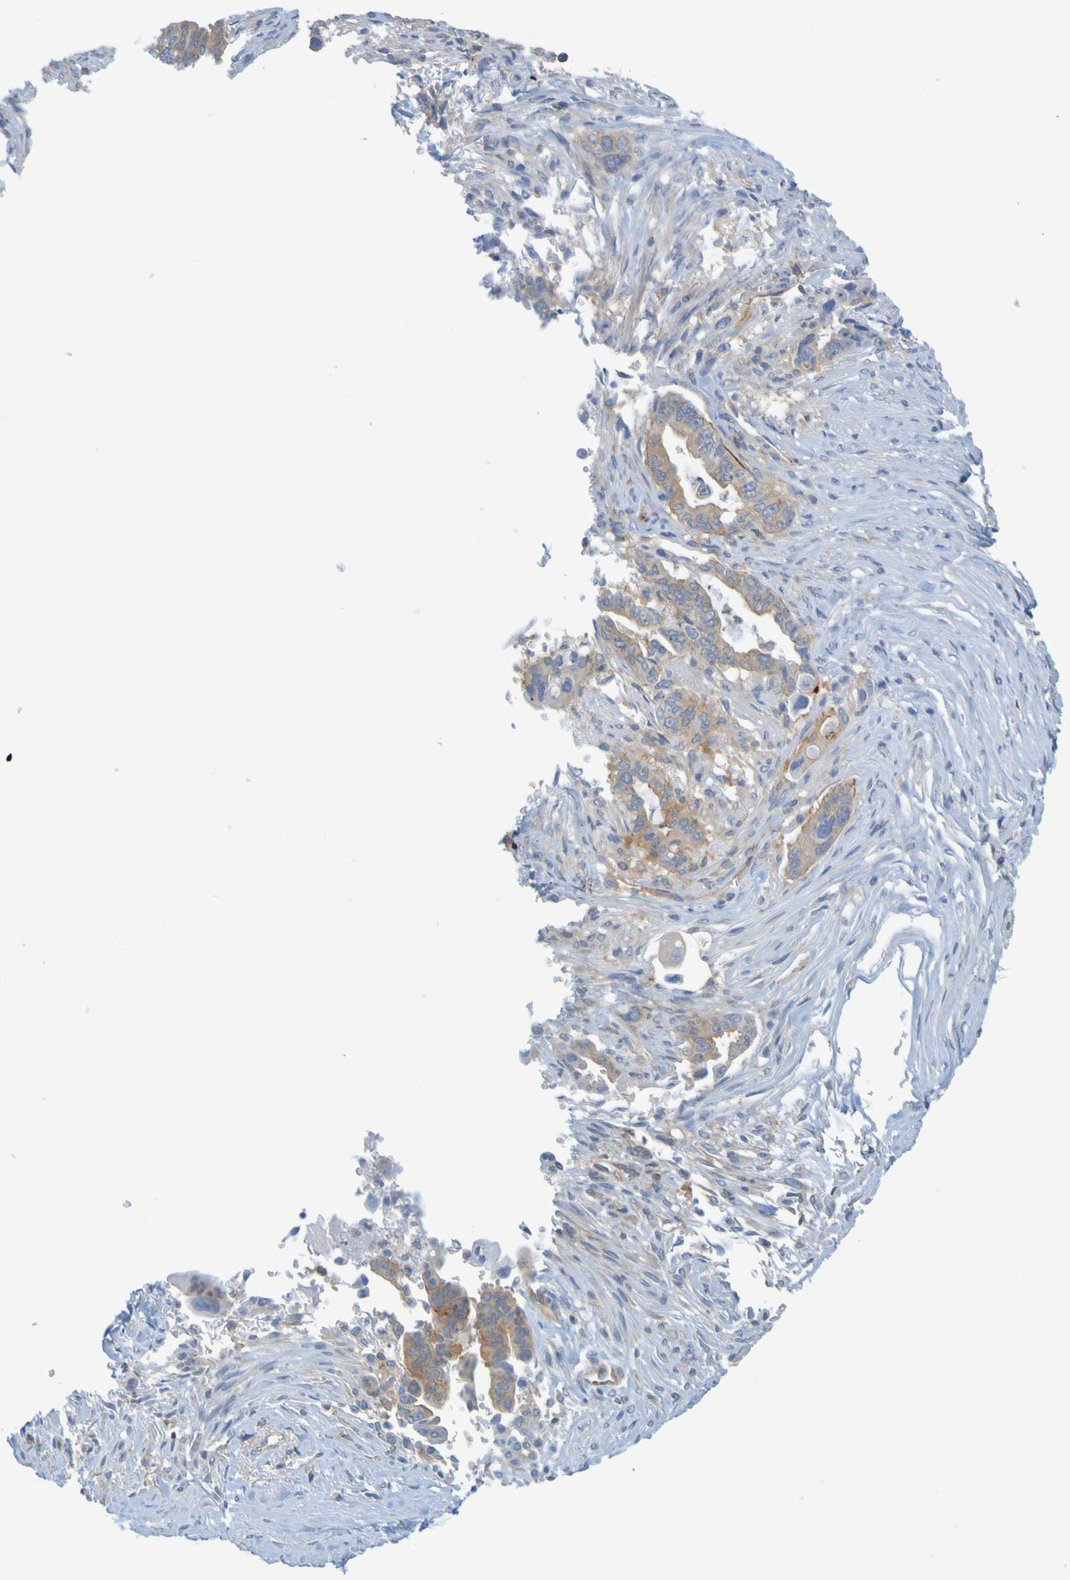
{"staining": {"intensity": "moderate", "quantity": "25%-75%", "location": "cytoplasmic/membranous"}, "tissue": "pancreatic cancer", "cell_type": "Tumor cells", "image_type": "cancer", "snomed": [{"axis": "morphology", "description": "Adenocarcinoma, NOS"}, {"axis": "topography", "description": "Pancreas"}], "caption": "Pancreatic cancer (adenocarcinoma) tissue reveals moderate cytoplasmic/membranous positivity in about 25%-75% of tumor cells", "gene": "APPL1", "patient": {"sex": "male", "age": 70}}